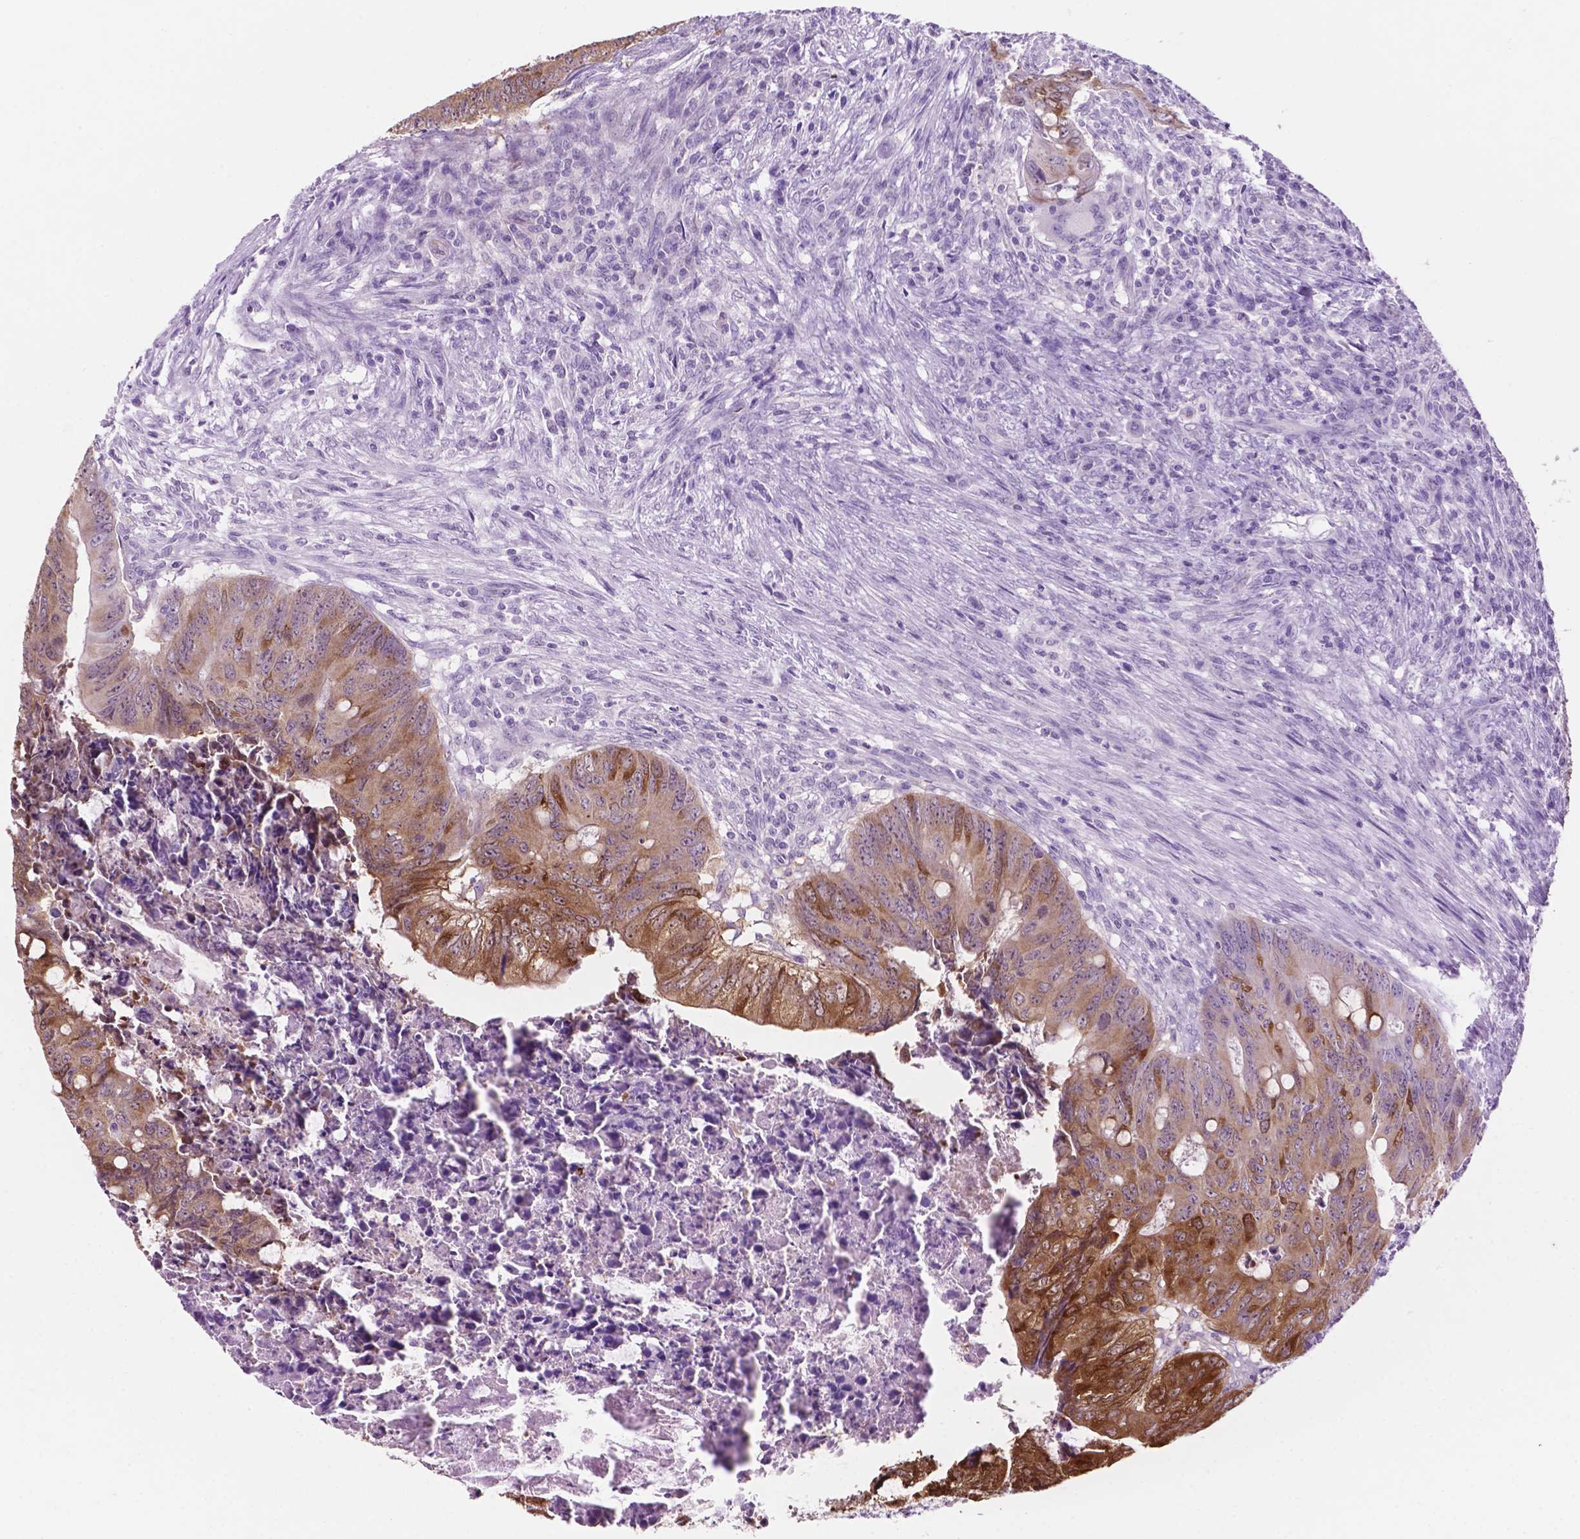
{"staining": {"intensity": "moderate", "quantity": "25%-75%", "location": "cytoplasmic/membranous"}, "tissue": "colorectal cancer", "cell_type": "Tumor cells", "image_type": "cancer", "snomed": [{"axis": "morphology", "description": "Adenocarcinoma, NOS"}, {"axis": "topography", "description": "Colon"}], "caption": "A brown stain highlights moderate cytoplasmic/membranous staining of a protein in human colorectal cancer tumor cells. (DAB IHC, brown staining for protein, blue staining for nuclei).", "gene": "PHGR1", "patient": {"sex": "female", "age": 74}}